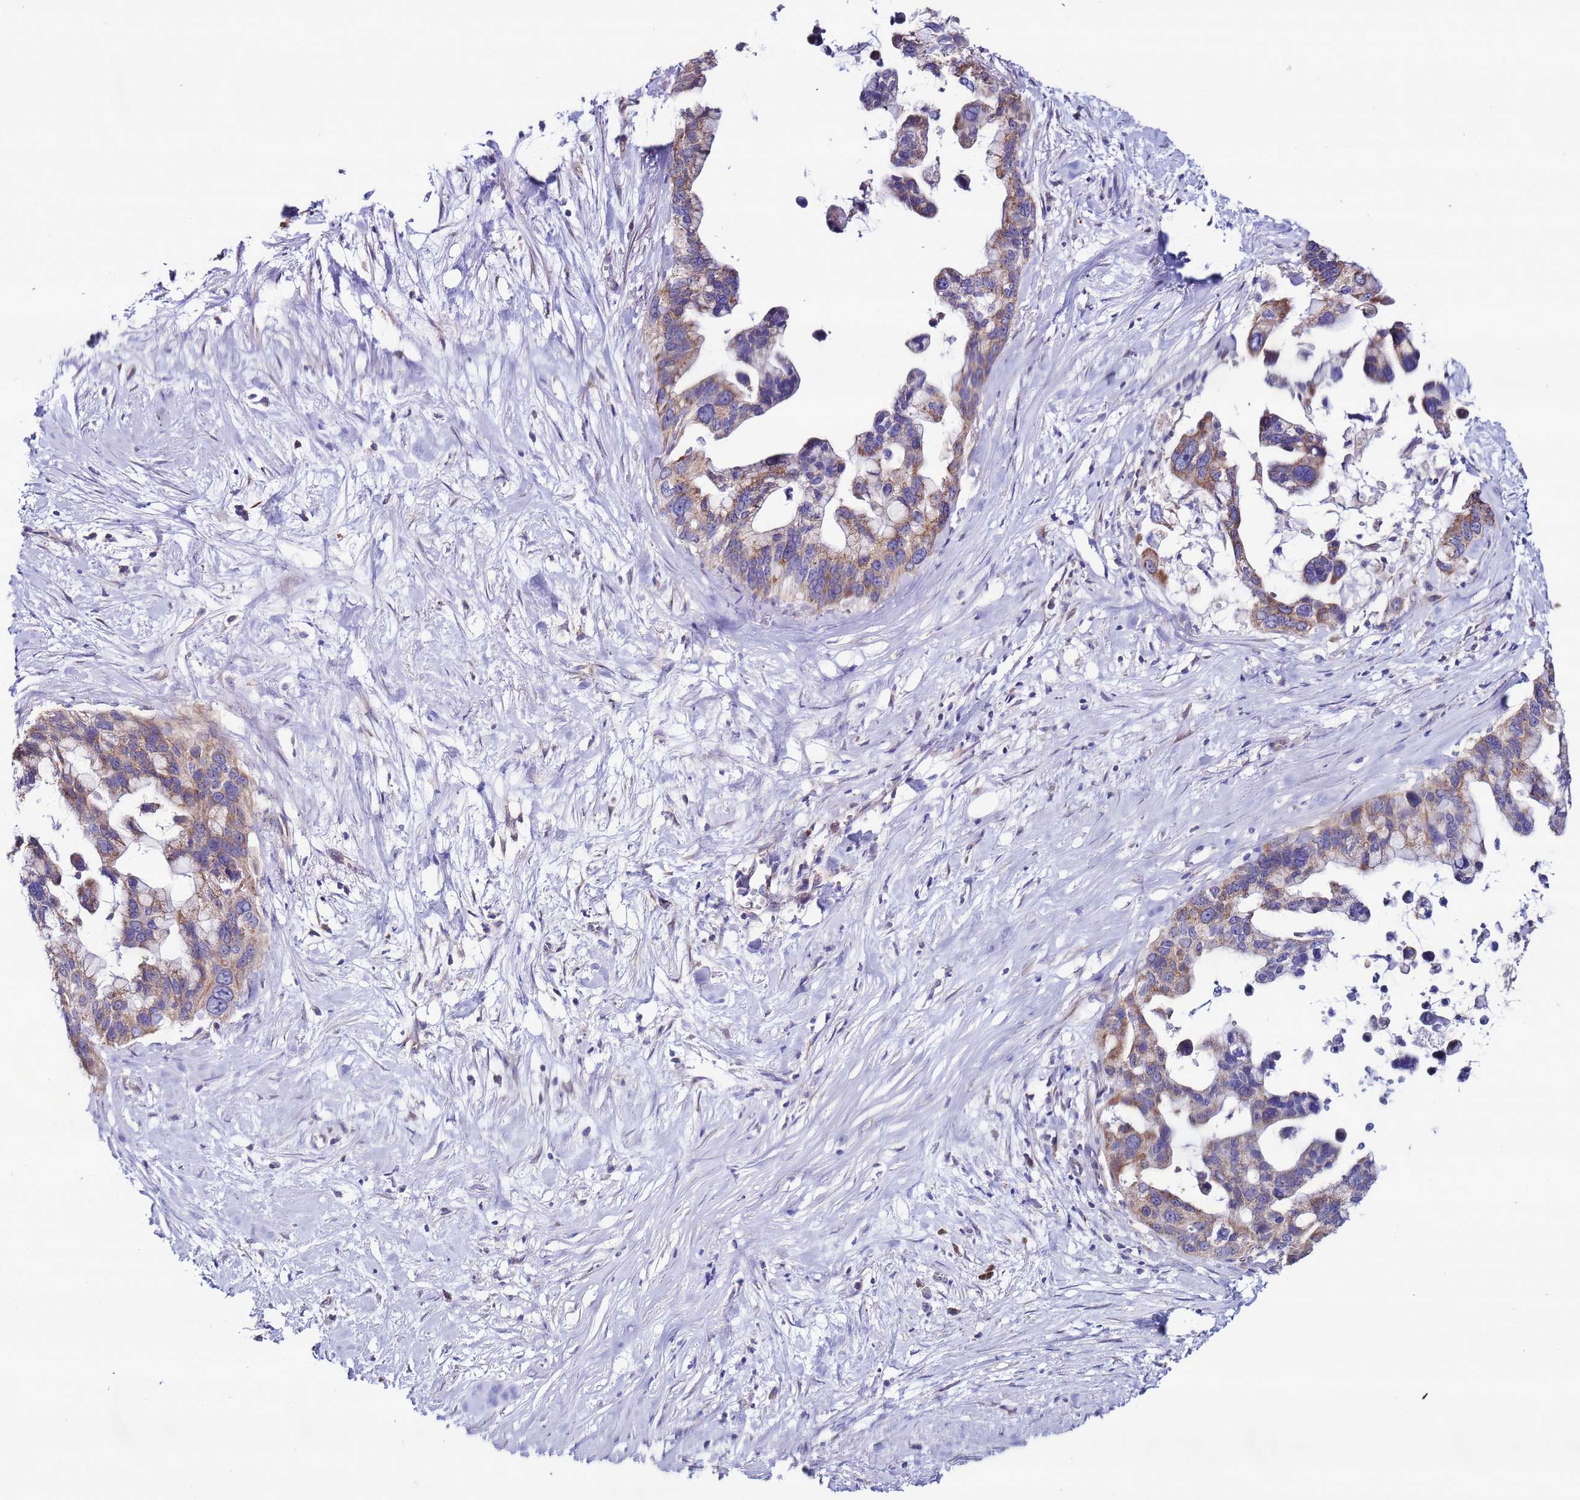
{"staining": {"intensity": "moderate", "quantity": ">75%", "location": "cytoplasmic/membranous"}, "tissue": "pancreatic cancer", "cell_type": "Tumor cells", "image_type": "cancer", "snomed": [{"axis": "morphology", "description": "Adenocarcinoma, NOS"}, {"axis": "topography", "description": "Pancreas"}], "caption": "Pancreatic cancer (adenocarcinoma) stained with a brown dye reveals moderate cytoplasmic/membranous positive staining in about >75% of tumor cells.", "gene": "AHI1", "patient": {"sex": "female", "age": 83}}